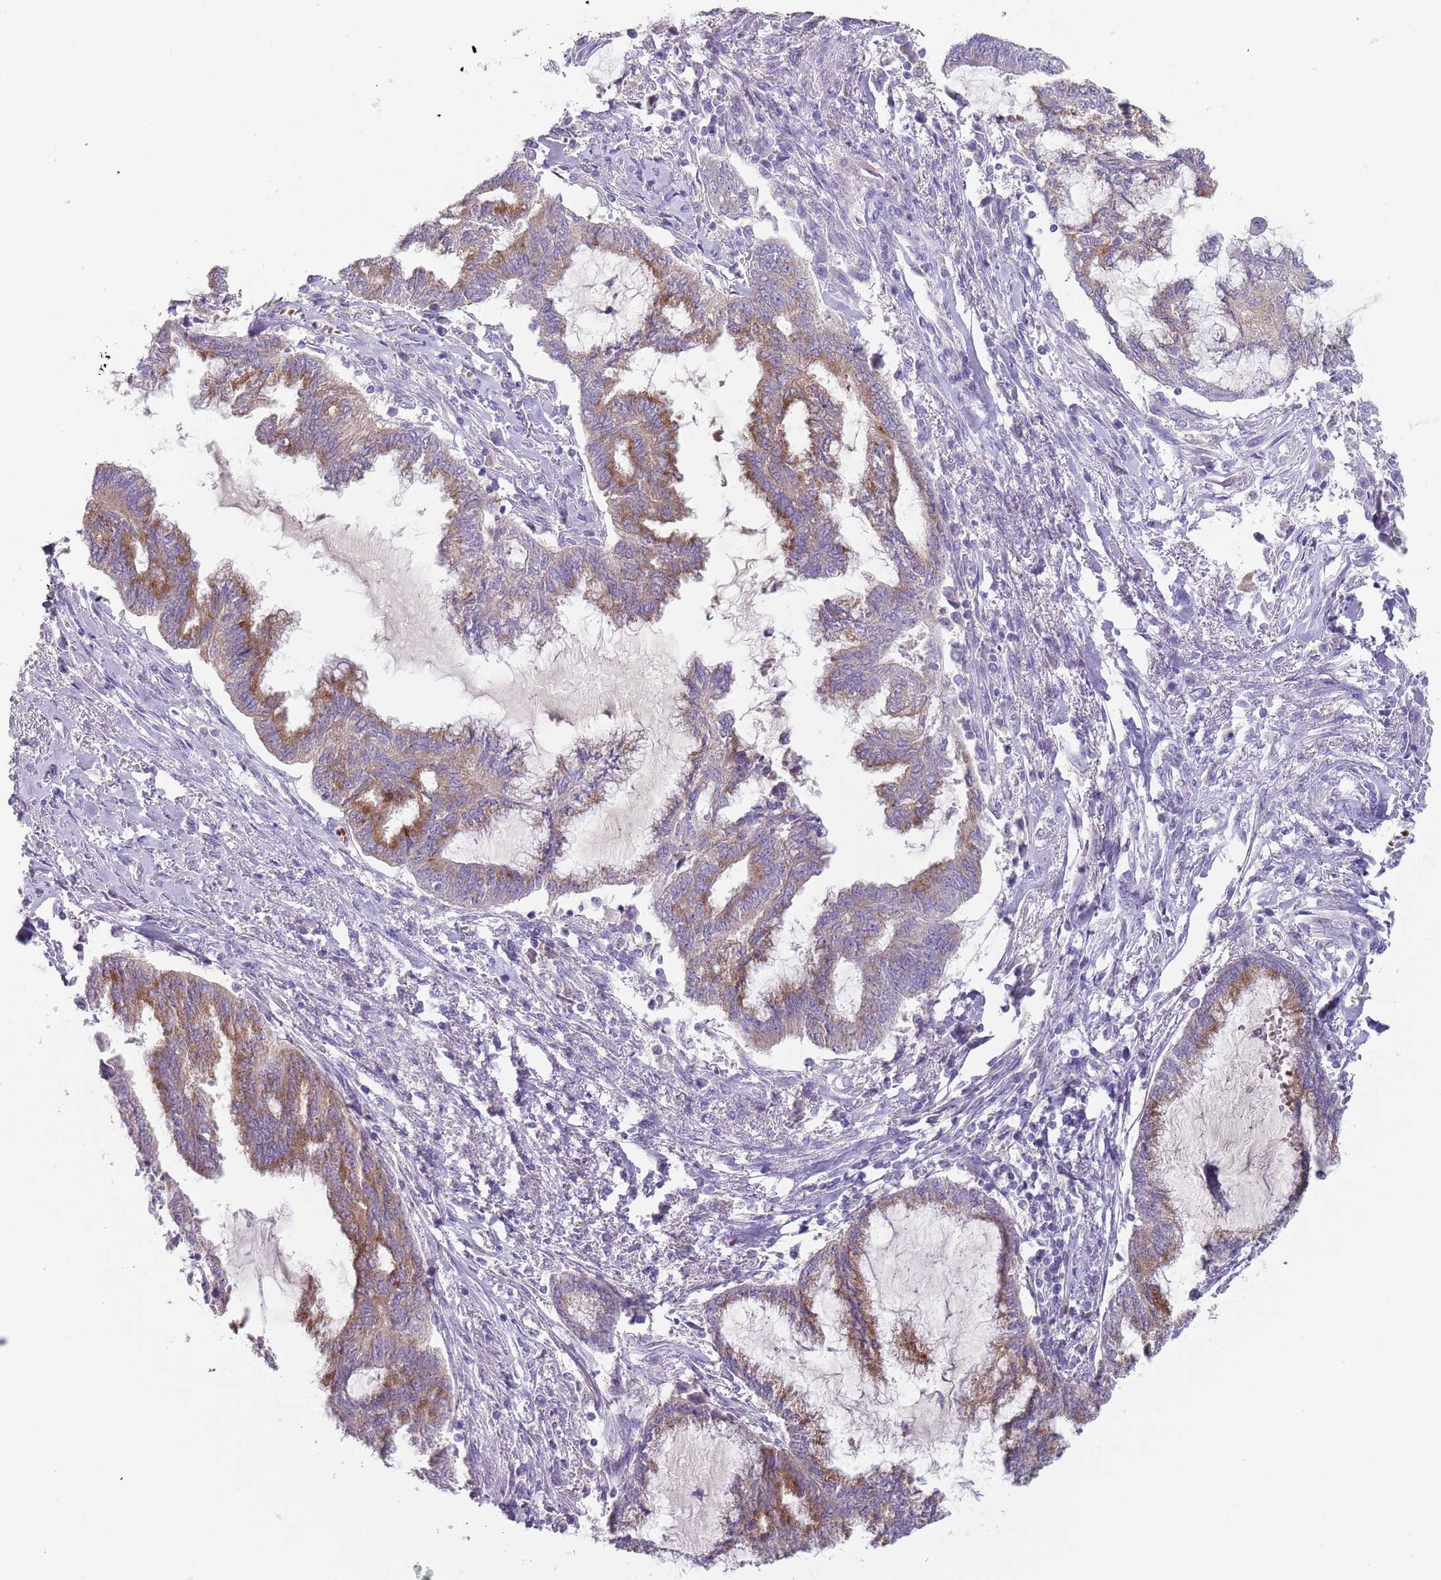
{"staining": {"intensity": "moderate", "quantity": "25%-75%", "location": "cytoplasmic/membranous"}, "tissue": "endometrial cancer", "cell_type": "Tumor cells", "image_type": "cancer", "snomed": [{"axis": "morphology", "description": "Adenocarcinoma, NOS"}, {"axis": "topography", "description": "Endometrium"}], "caption": "Endometrial cancer (adenocarcinoma) was stained to show a protein in brown. There is medium levels of moderate cytoplasmic/membranous positivity in about 25%-75% of tumor cells.", "gene": "TMEM251", "patient": {"sex": "female", "age": 86}}